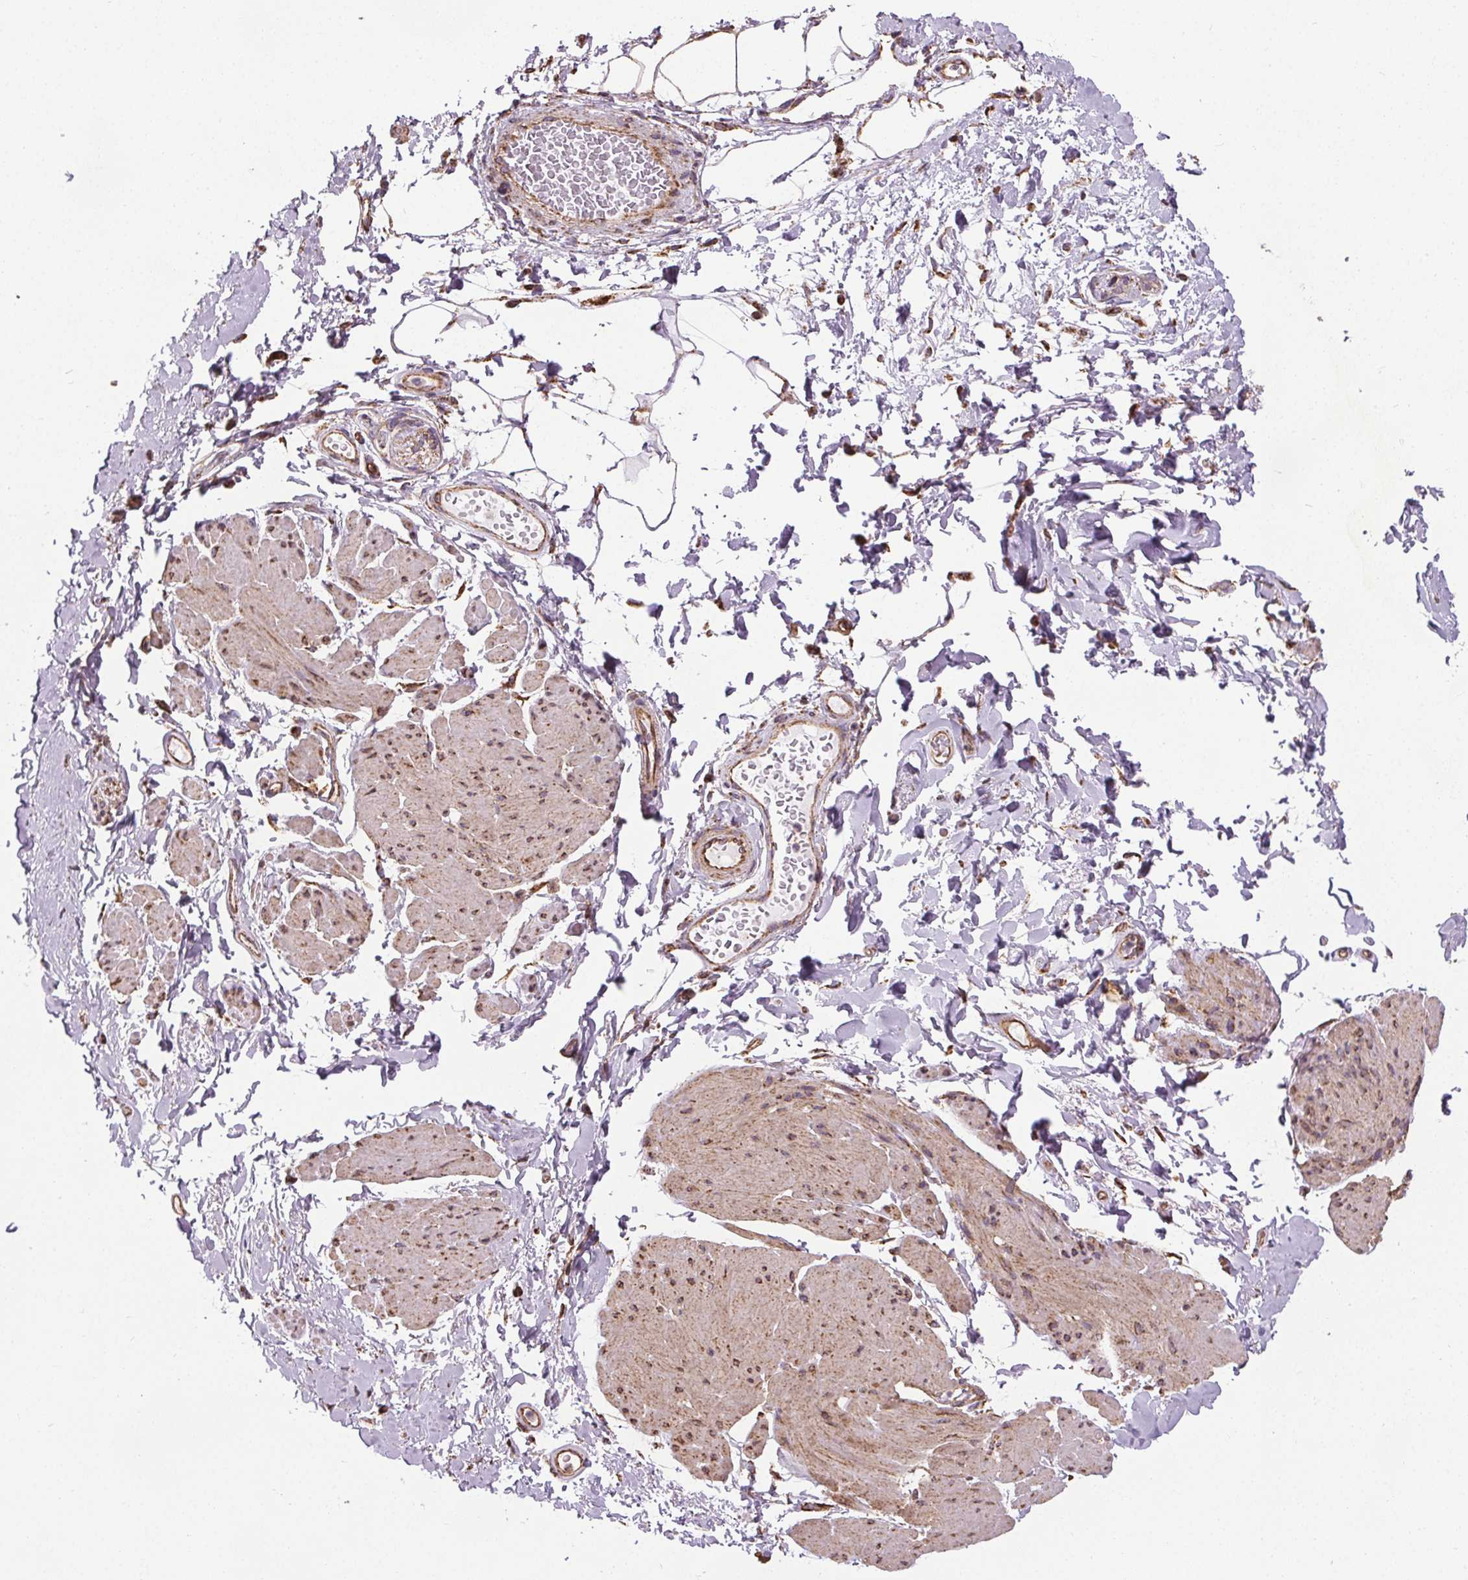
{"staining": {"intensity": "negative", "quantity": "none", "location": "none"}, "tissue": "adipose tissue", "cell_type": "Adipocytes", "image_type": "normal", "snomed": [{"axis": "morphology", "description": "Normal tissue, NOS"}, {"axis": "topography", "description": "Urinary bladder"}, {"axis": "topography", "description": "Peripheral nerve tissue"}], "caption": "Micrograph shows no protein positivity in adipocytes of normal adipose tissue. The staining was performed using DAB to visualize the protein expression in brown, while the nuclei were stained in blue with hematoxylin (Magnification: 20x).", "gene": "ZNF548", "patient": {"sex": "female", "age": 60}}